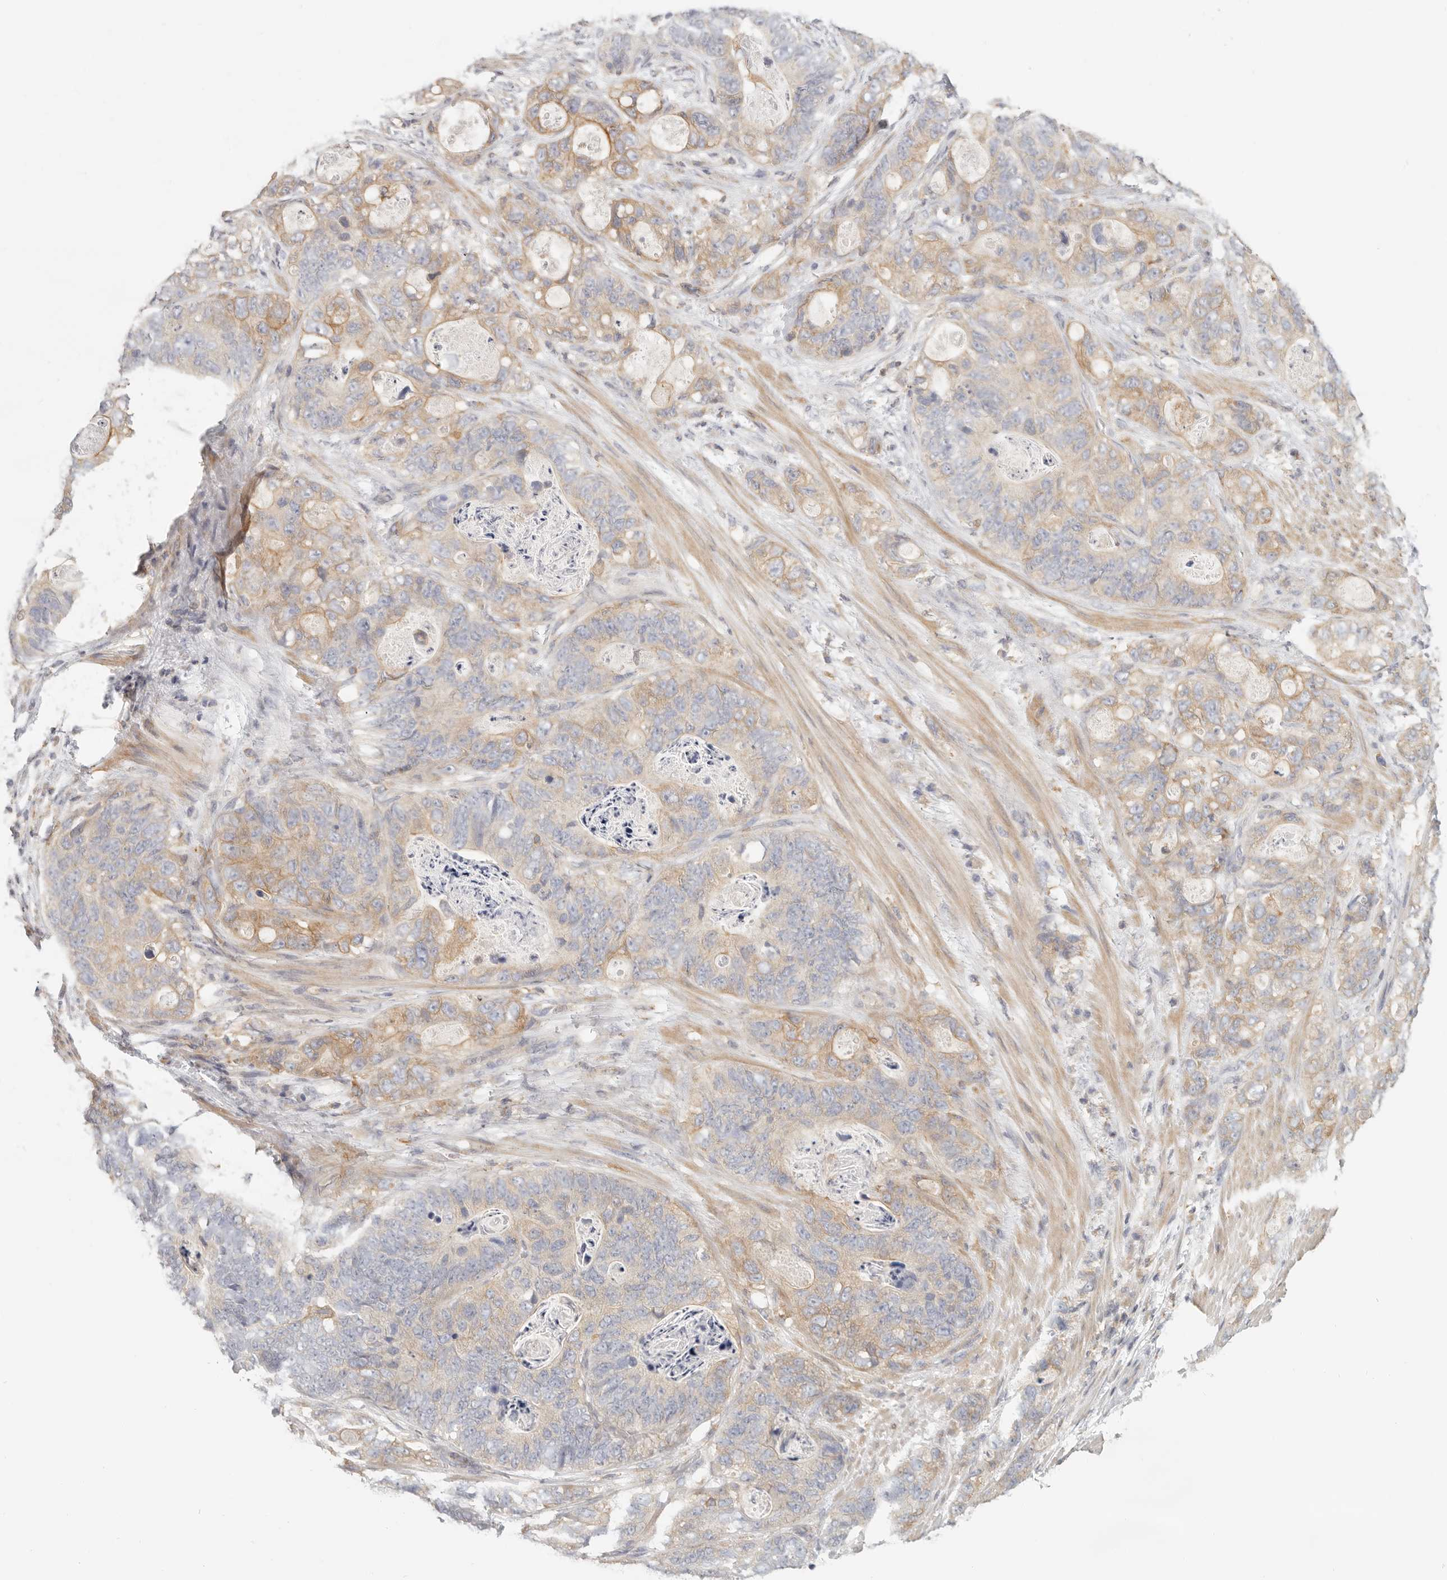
{"staining": {"intensity": "moderate", "quantity": "25%-75%", "location": "cytoplasmic/membranous"}, "tissue": "stomach cancer", "cell_type": "Tumor cells", "image_type": "cancer", "snomed": [{"axis": "morphology", "description": "Normal tissue, NOS"}, {"axis": "morphology", "description": "Adenocarcinoma, NOS"}, {"axis": "topography", "description": "Stomach"}], "caption": "About 25%-75% of tumor cells in stomach adenocarcinoma exhibit moderate cytoplasmic/membranous protein positivity as visualized by brown immunohistochemical staining.", "gene": "ANXA9", "patient": {"sex": "female", "age": 89}}